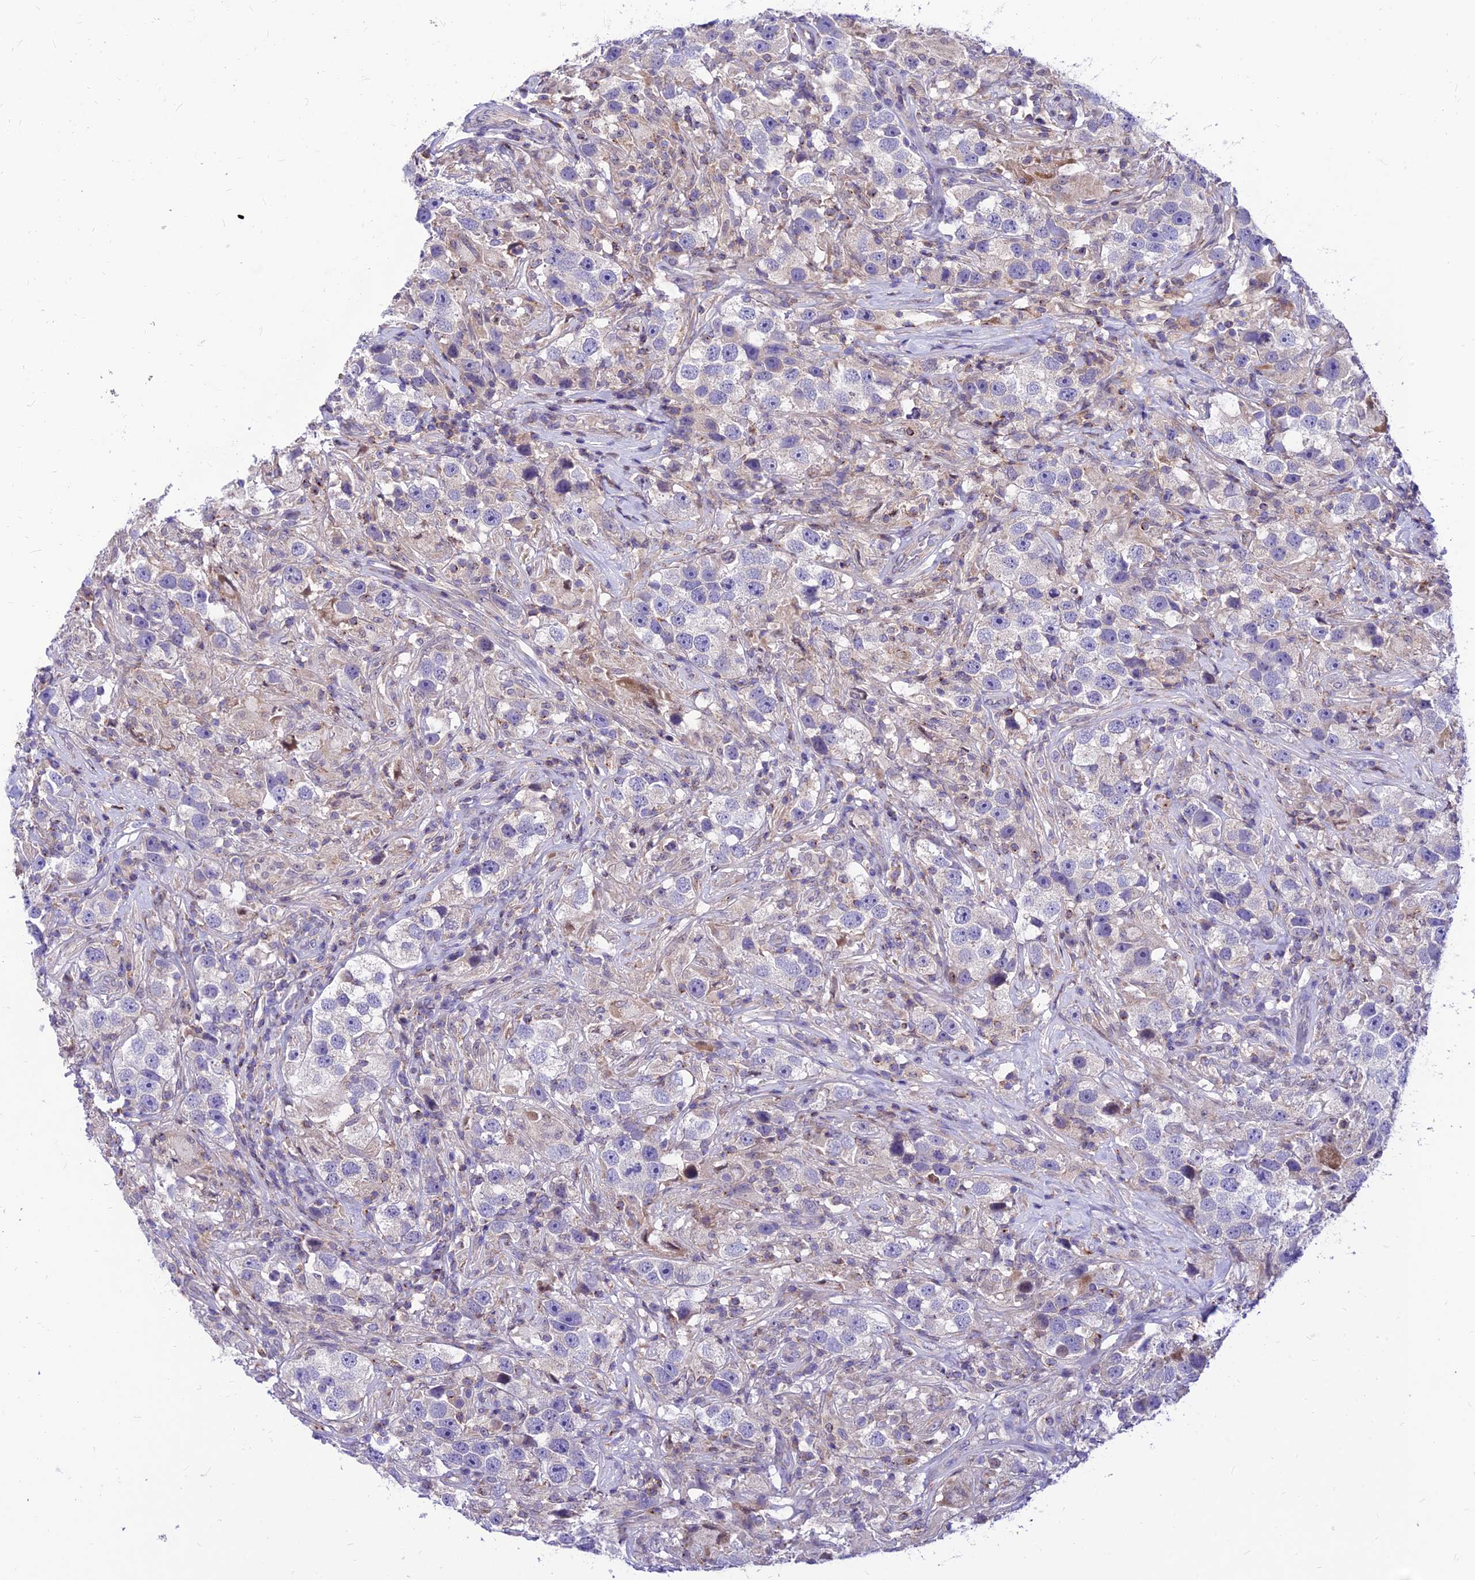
{"staining": {"intensity": "negative", "quantity": "none", "location": "none"}, "tissue": "testis cancer", "cell_type": "Tumor cells", "image_type": "cancer", "snomed": [{"axis": "morphology", "description": "Seminoma, NOS"}, {"axis": "topography", "description": "Testis"}], "caption": "Human testis seminoma stained for a protein using immunohistochemistry reveals no positivity in tumor cells.", "gene": "C6orf132", "patient": {"sex": "male", "age": 49}}